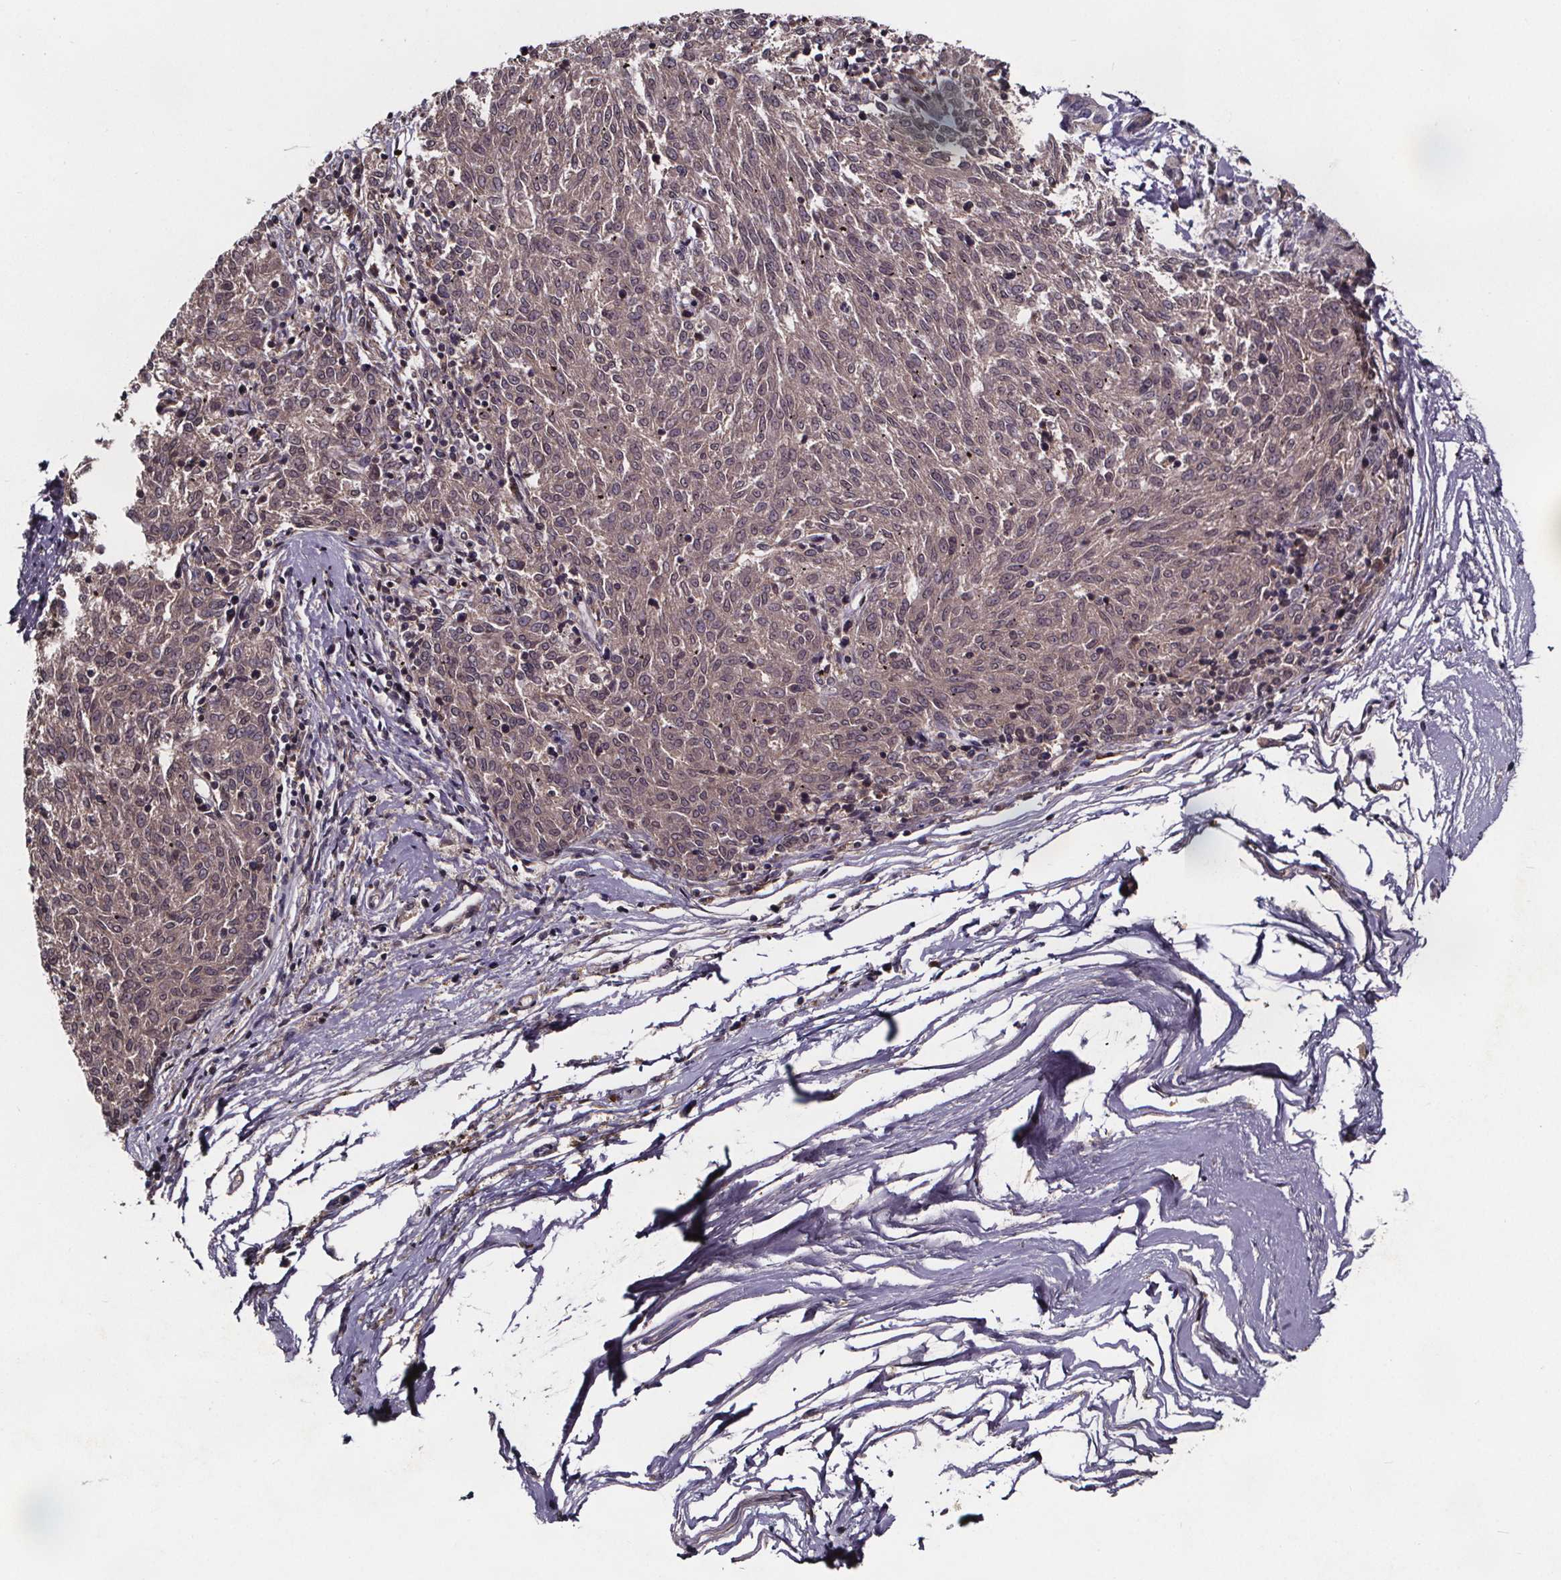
{"staining": {"intensity": "weak", "quantity": ">75%", "location": "cytoplasmic/membranous"}, "tissue": "melanoma", "cell_type": "Tumor cells", "image_type": "cancer", "snomed": [{"axis": "morphology", "description": "Malignant melanoma, NOS"}, {"axis": "topography", "description": "Skin"}], "caption": "Malignant melanoma stained for a protein displays weak cytoplasmic/membranous positivity in tumor cells. (brown staining indicates protein expression, while blue staining denotes nuclei).", "gene": "NPHP4", "patient": {"sex": "female", "age": 72}}